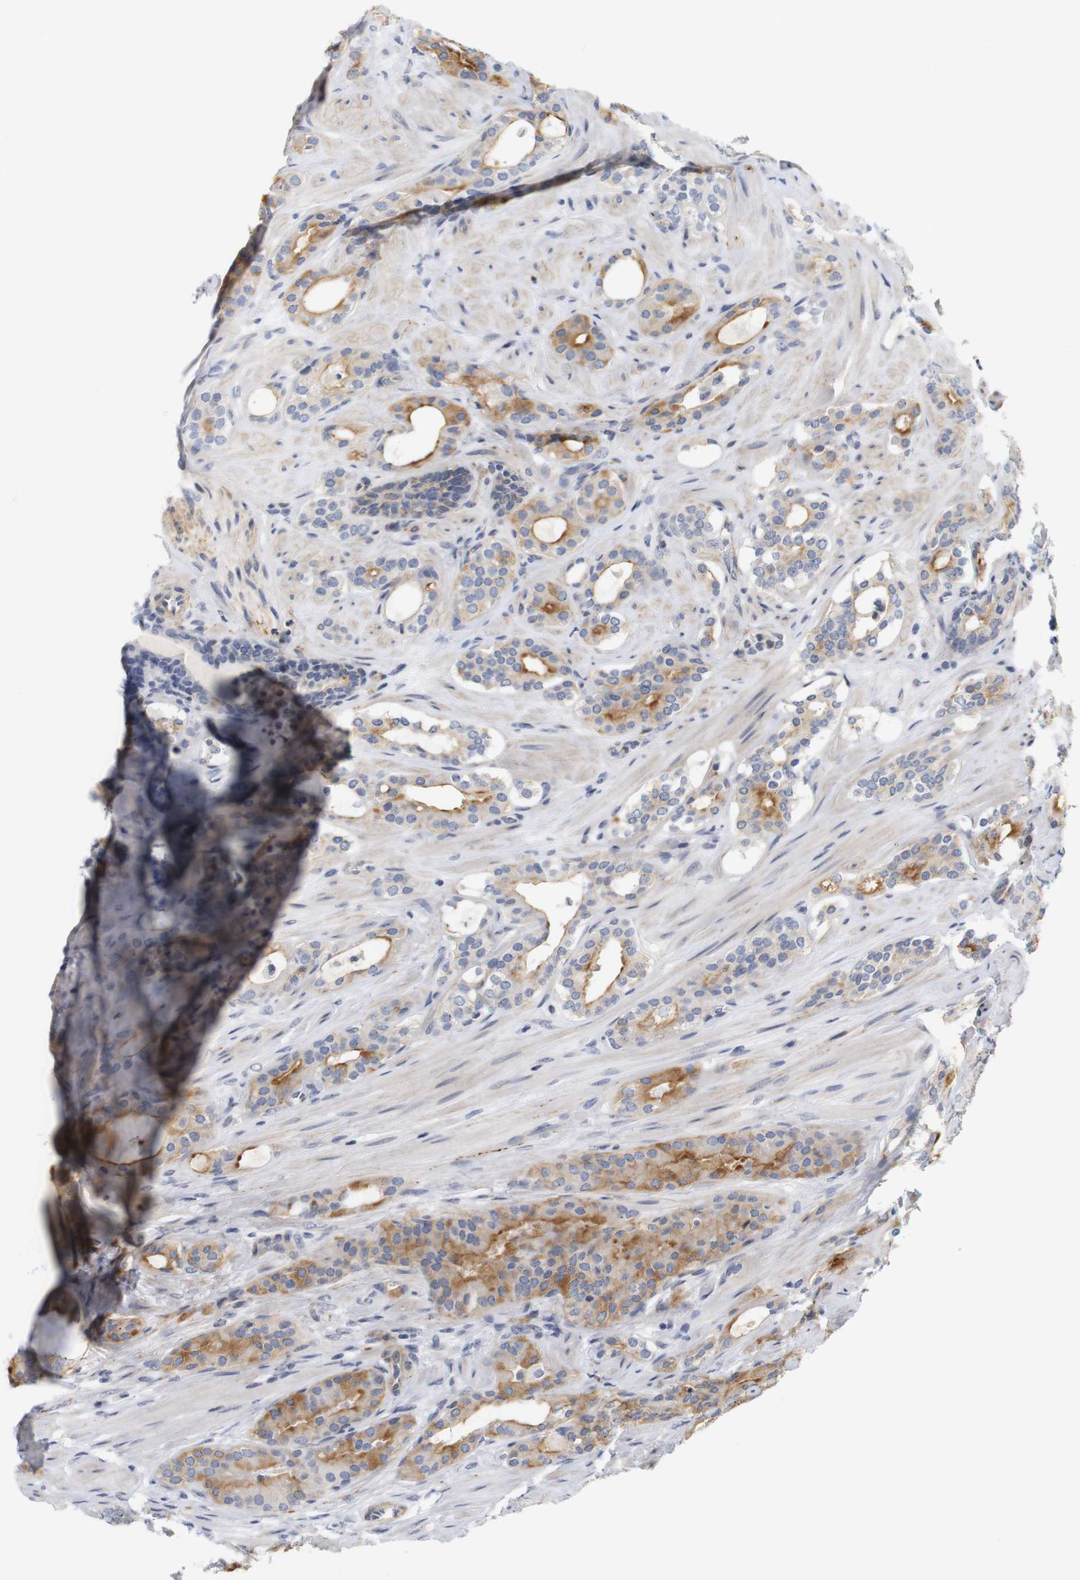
{"staining": {"intensity": "moderate", "quantity": "25%-75%", "location": "cytoplasmic/membranous"}, "tissue": "prostate cancer", "cell_type": "Tumor cells", "image_type": "cancer", "snomed": [{"axis": "morphology", "description": "Adenocarcinoma, Low grade"}, {"axis": "topography", "description": "Prostate"}], "caption": "Prostate adenocarcinoma (low-grade) stained with DAB IHC demonstrates medium levels of moderate cytoplasmic/membranous expression in approximately 25%-75% of tumor cells.", "gene": "CYB561", "patient": {"sex": "male", "age": 63}}